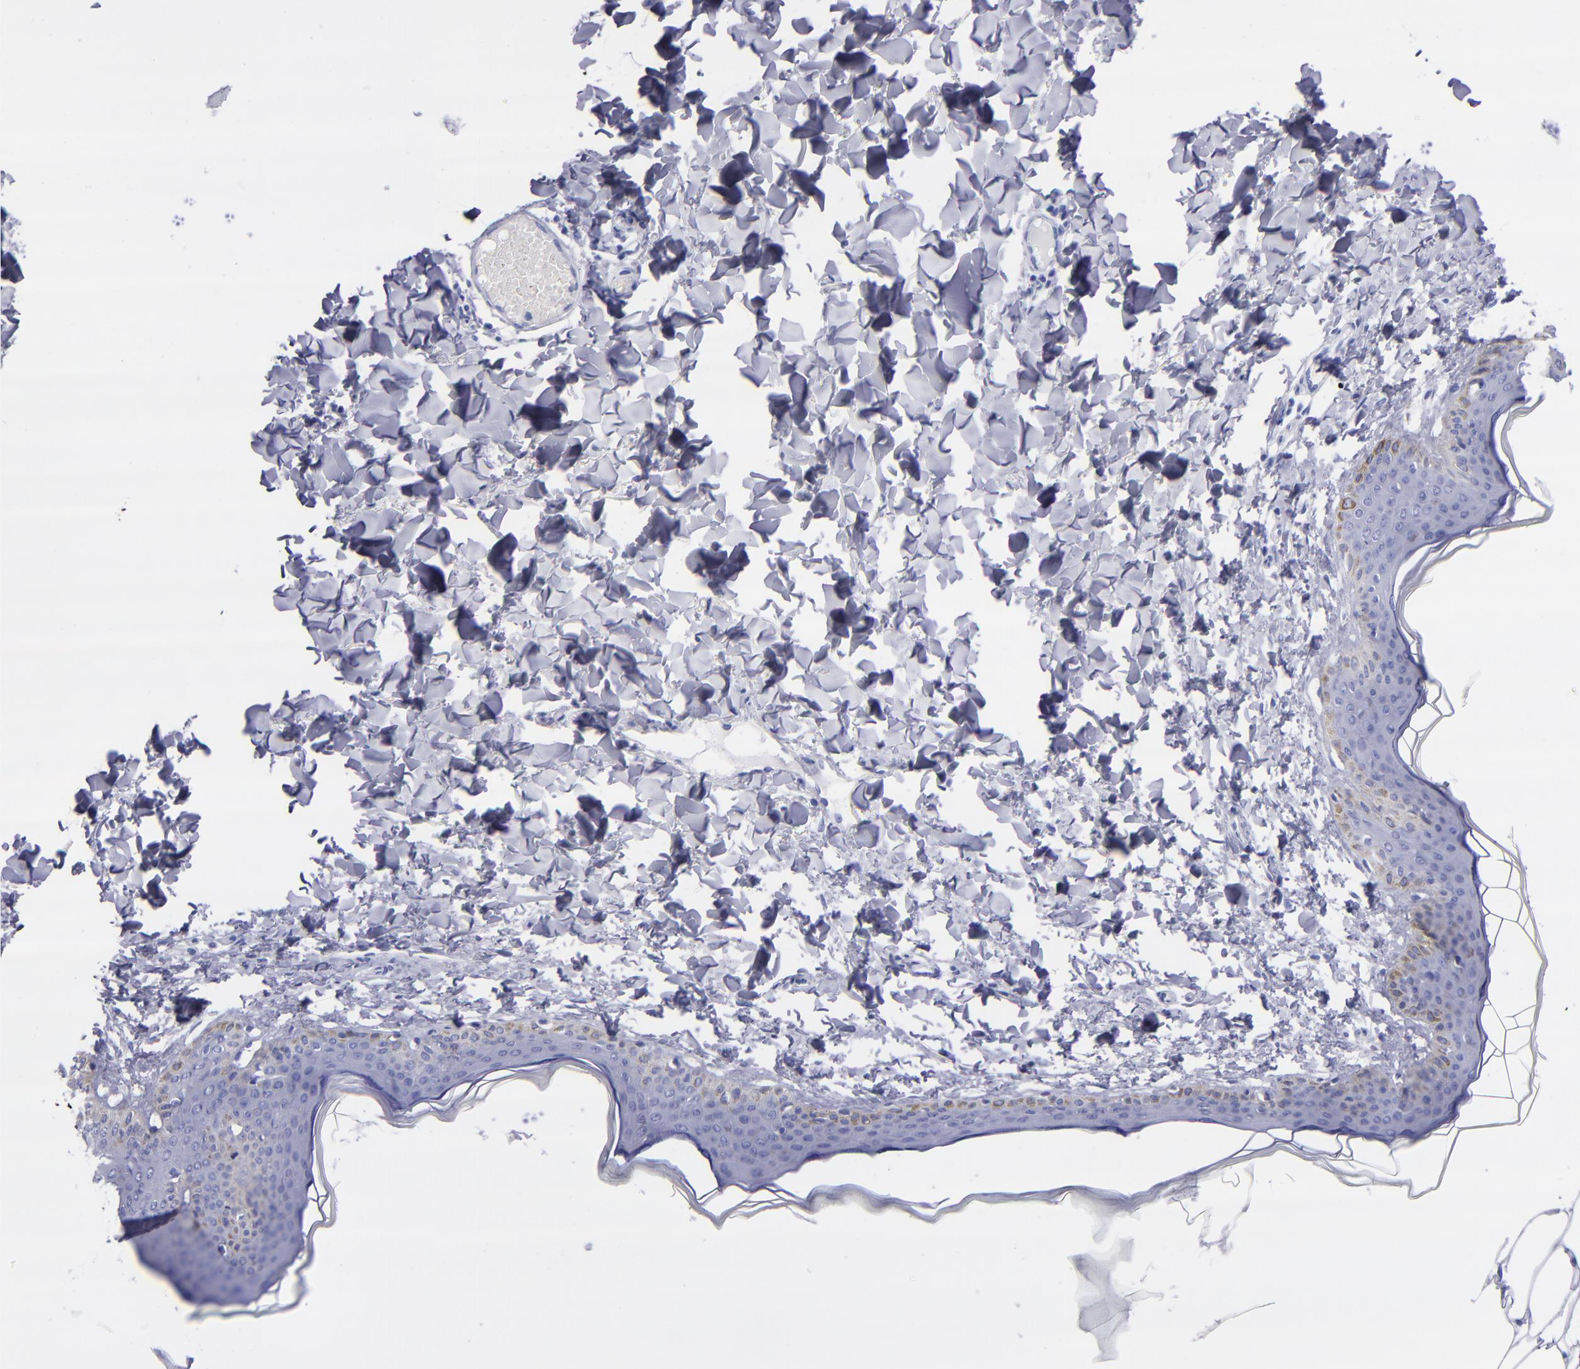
{"staining": {"intensity": "negative", "quantity": "none", "location": "none"}, "tissue": "skin", "cell_type": "Fibroblasts", "image_type": "normal", "snomed": [{"axis": "morphology", "description": "Normal tissue, NOS"}, {"axis": "topography", "description": "Skin"}], "caption": "IHC histopathology image of benign skin stained for a protein (brown), which exhibits no expression in fibroblasts.", "gene": "CD38", "patient": {"sex": "female", "age": 17}}